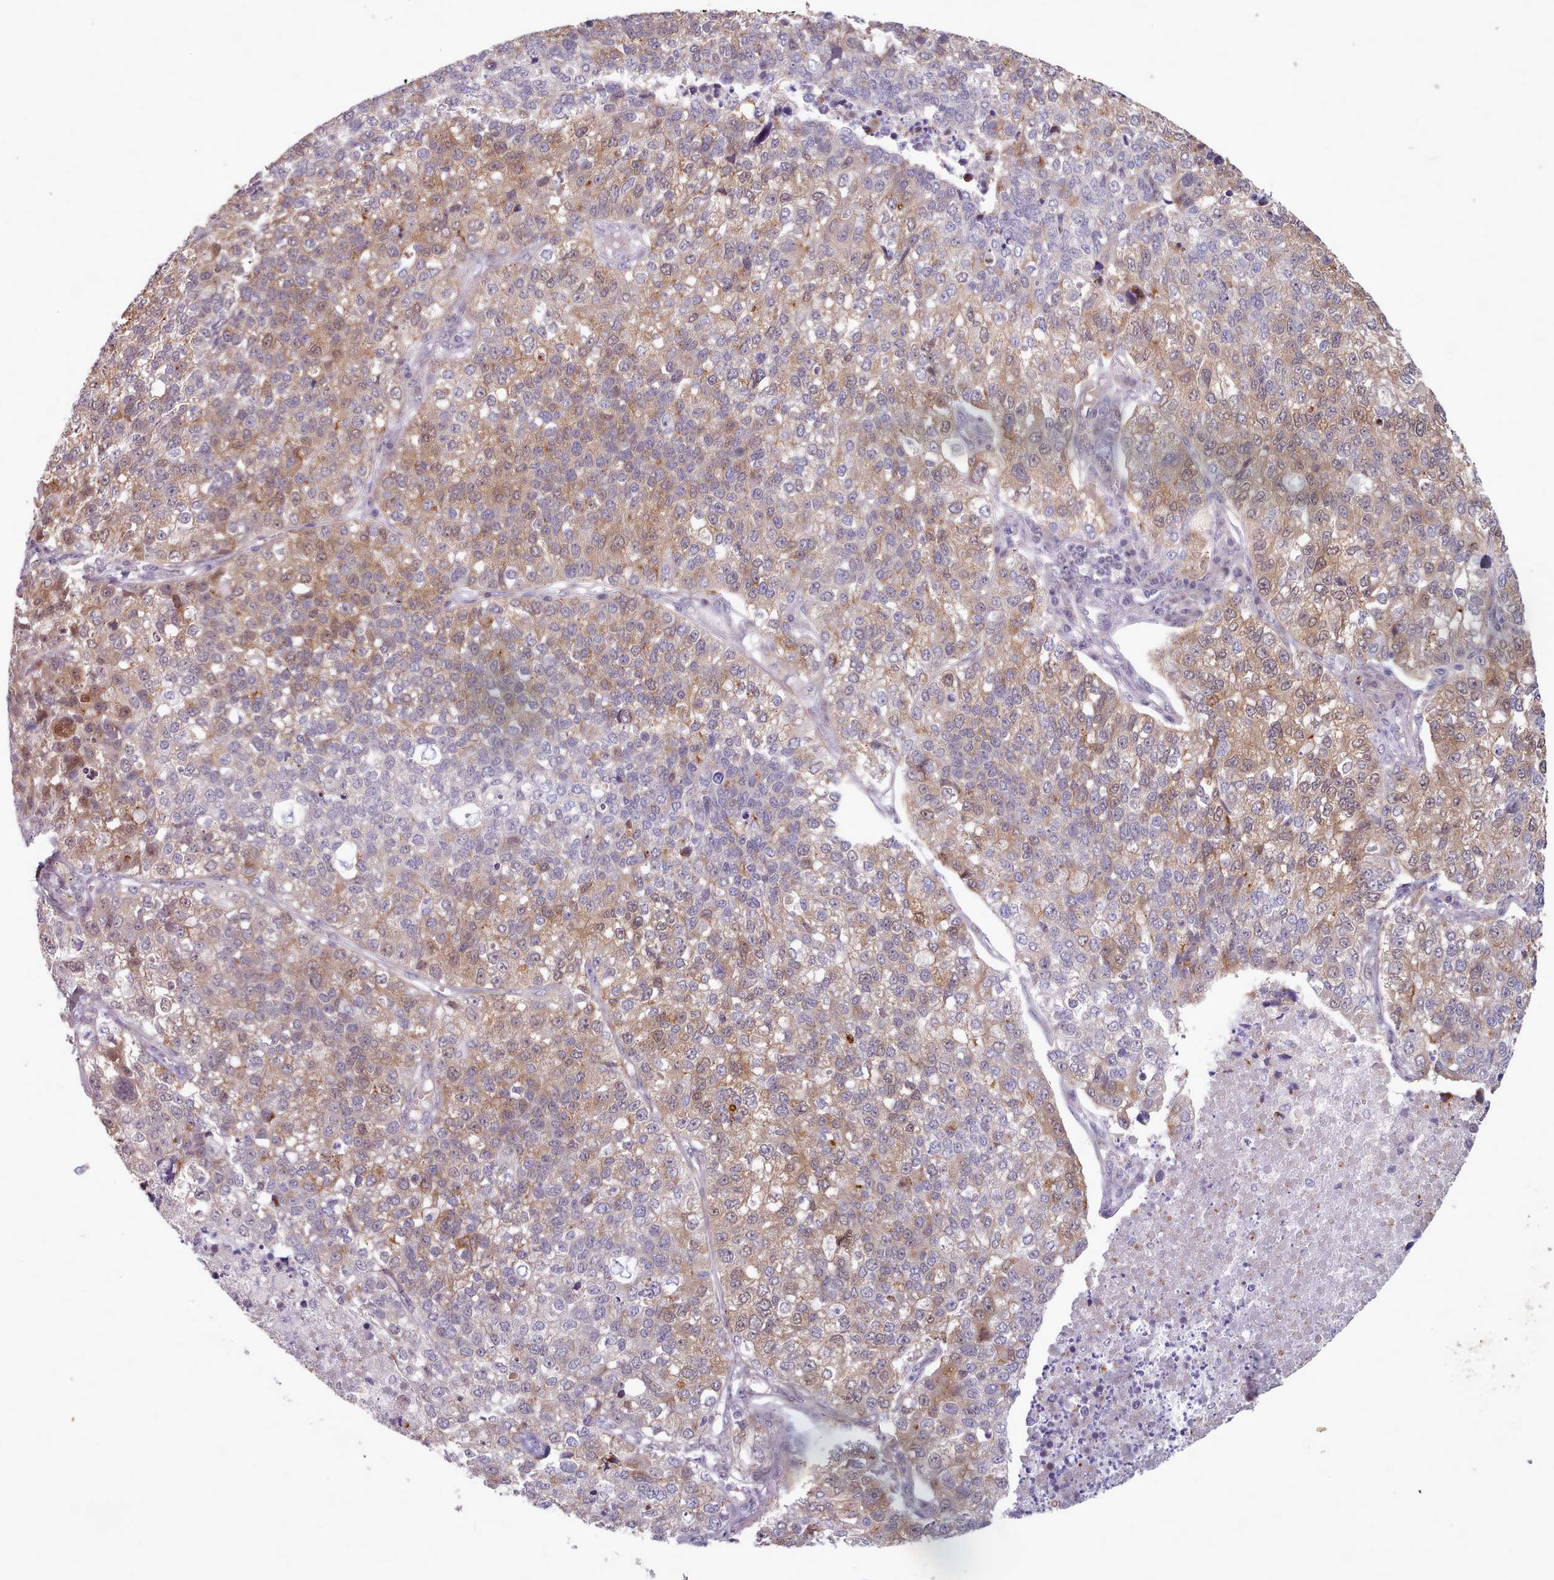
{"staining": {"intensity": "weak", "quantity": ">75%", "location": "cytoplasmic/membranous"}, "tissue": "lung cancer", "cell_type": "Tumor cells", "image_type": "cancer", "snomed": [{"axis": "morphology", "description": "Adenocarcinoma, NOS"}, {"axis": "topography", "description": "Lung"}], "caption": "Human adenocarcinoma (lung) stained with a protein marker demonstrates weak staining in tumor cells.", "gene": "CLNS1A", "patient": {"sex": "male", "age": 49}}